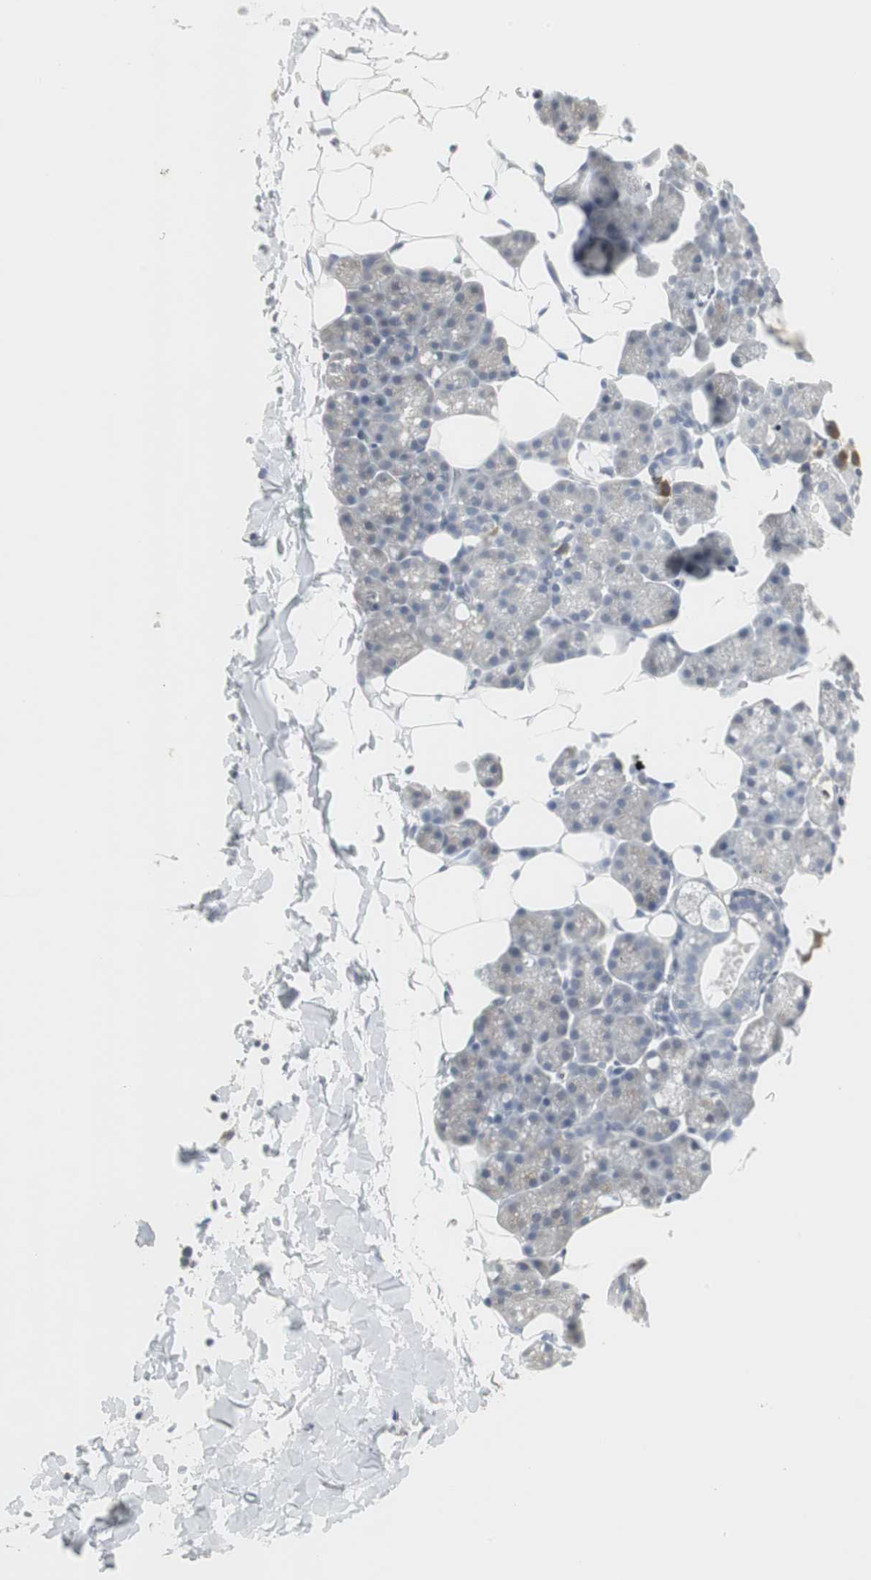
{"staining": {"intensity": "negative", "quantity": "none", "location": "none"}, "tissue": "salivary gland", "cell_type": "Glandular cells", "image_type": "normal", "snomed": [{"axis": "morphology", "description": "Normal tissue, NOS"}, {"axis": "topography", "description": "Lymph node"}, {"axis": "topography", "description": "Salivary gland"}], "caption": "Salivary gland stained for a protein using immunohistochemistry (IHC) reveals no staining glandular cells.", "gene": "PI15", "patient": {"sex": "male", "age": 8}}